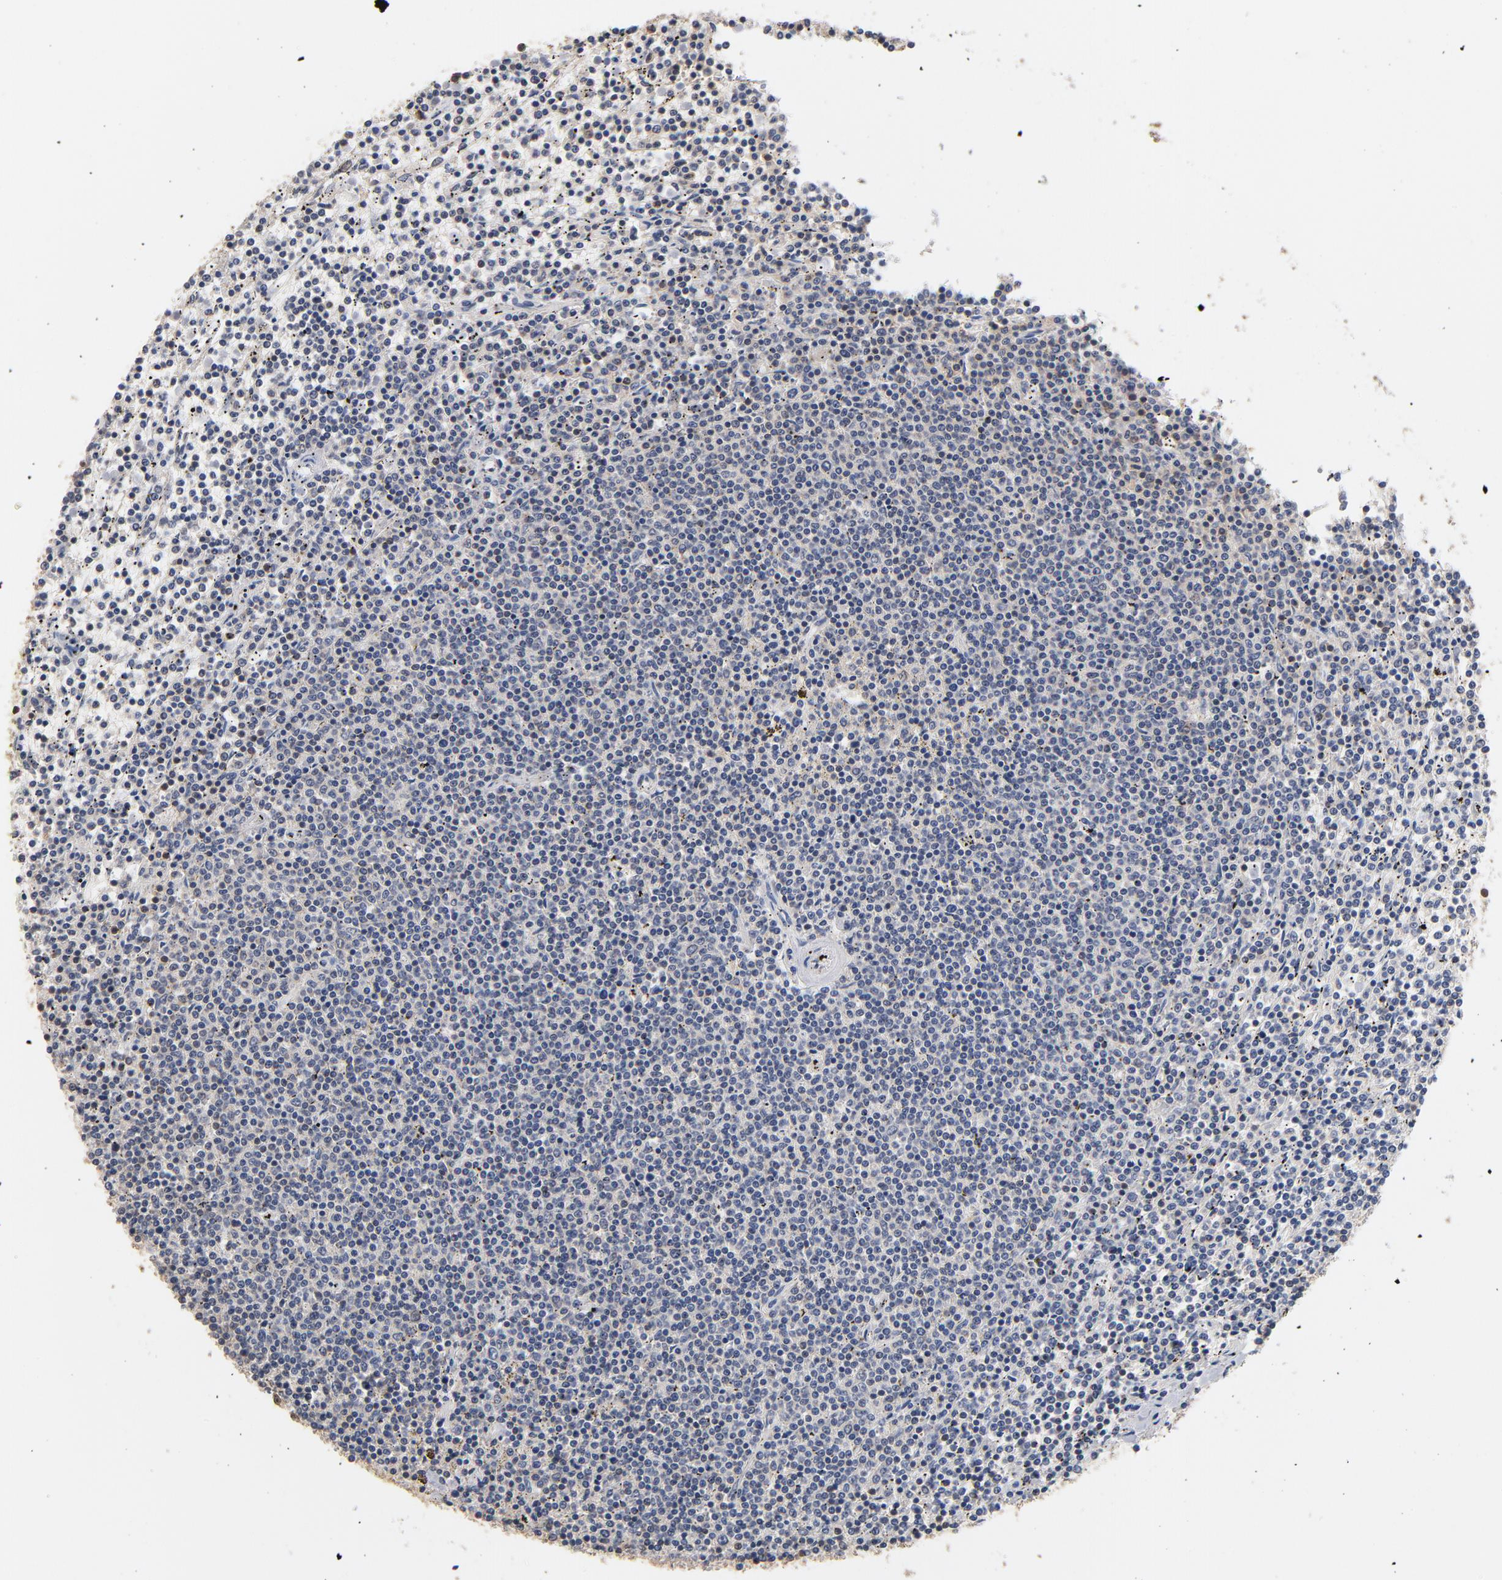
{"staining": {"intensity": "negative", "quantity": "none", "location": "none"}, "tissue": "lymphoma", "cell_type": "Tumor cells", "image_type": "cancer", "snomed": [{"axis": "morphology", "description": "Malignant lymphoma, non-Hodgkin's type, Low grade"}, {"axis": "topography", "description": "Spleen"}], "caption": "The immunohistochemistry (IHC) photomicrograph has no significant staining in tumor cells of lymphoma tissue.", "gene": "MIF", "patient": {"sex": "female", "age": 50}}